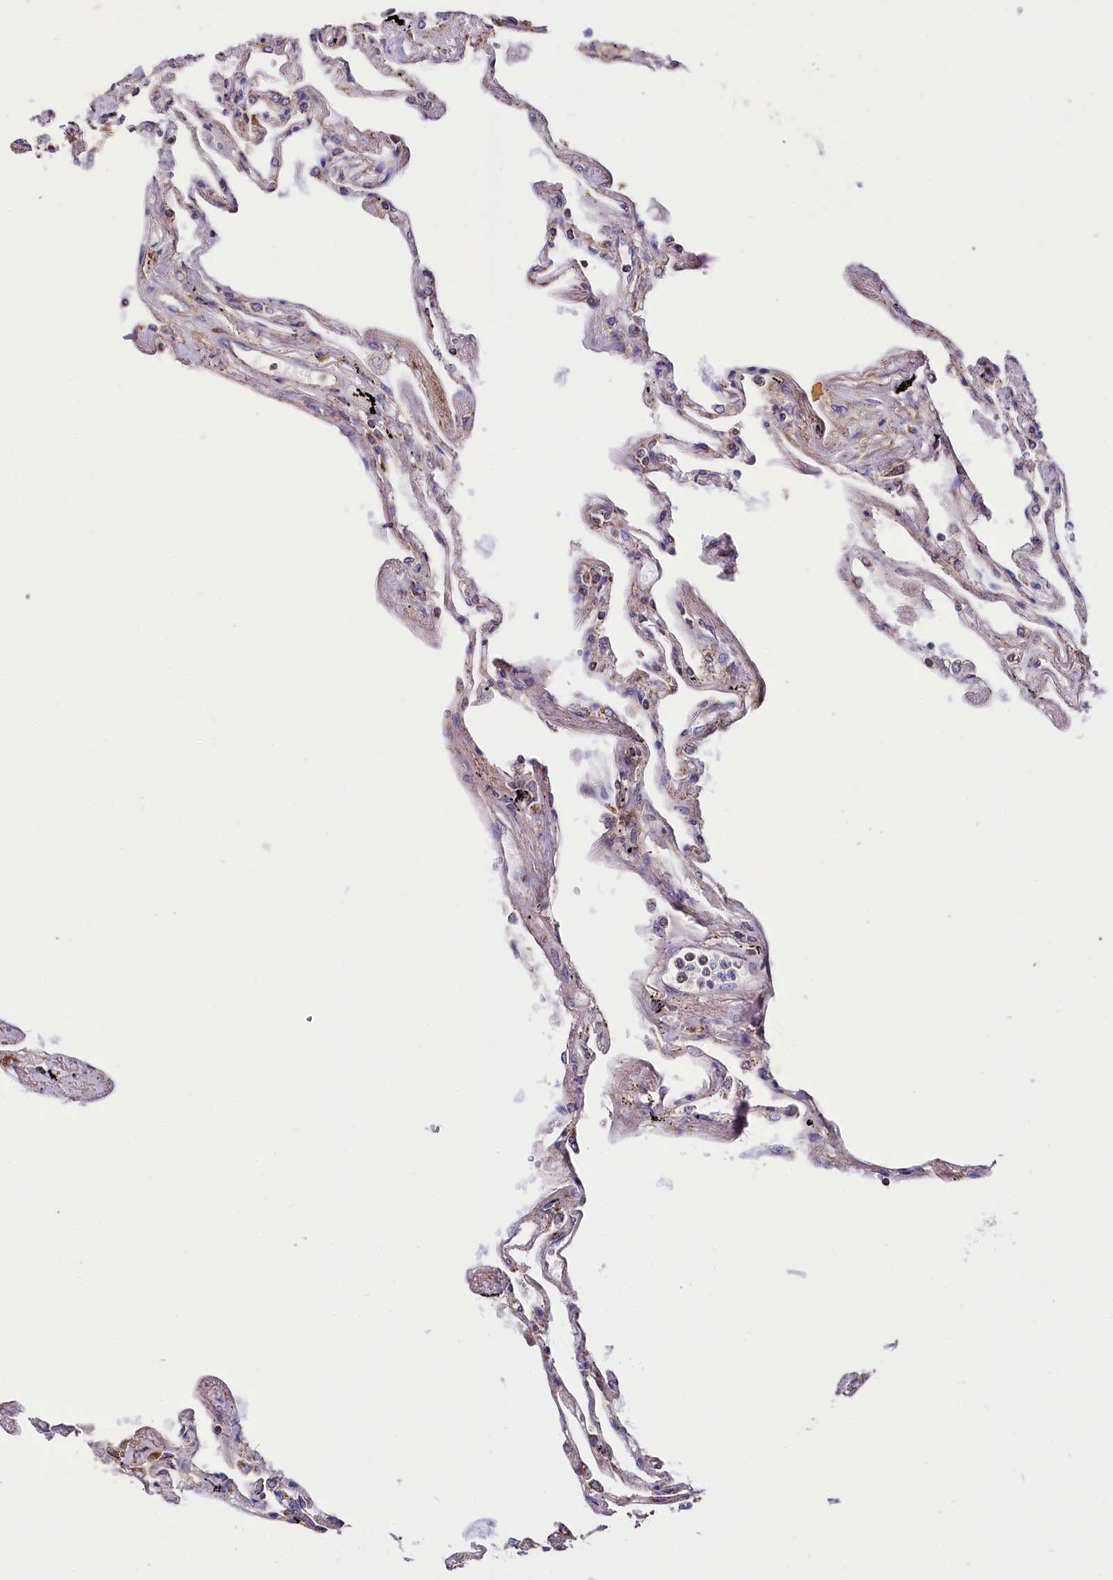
{"staining": {"intensity": "moderate", "quantity": "25%-75%", "location": "cytoplasmic/membranous"}, "tissue": "lung", "cell_type": "Alveolar cells", "image_type": "normal", "snomed": [{"axis": "morphology", "description": "Normal tissue, NOS"}, {"axis": "topography", "description": "Lung"}], "caption": "Immunohistochemical staining of benign lung reveals moderate cytoplasmic/membranous protein expression in about 25%-75% of alveolar cells. Using DAB (3,3'-diaminobenzidine) (brown) and hematoxylin (blue) stains, captured at high magnification using brightfield microscopy.", "gene": "NUDT15", "patient": {"sex": "female", "age": 67}}